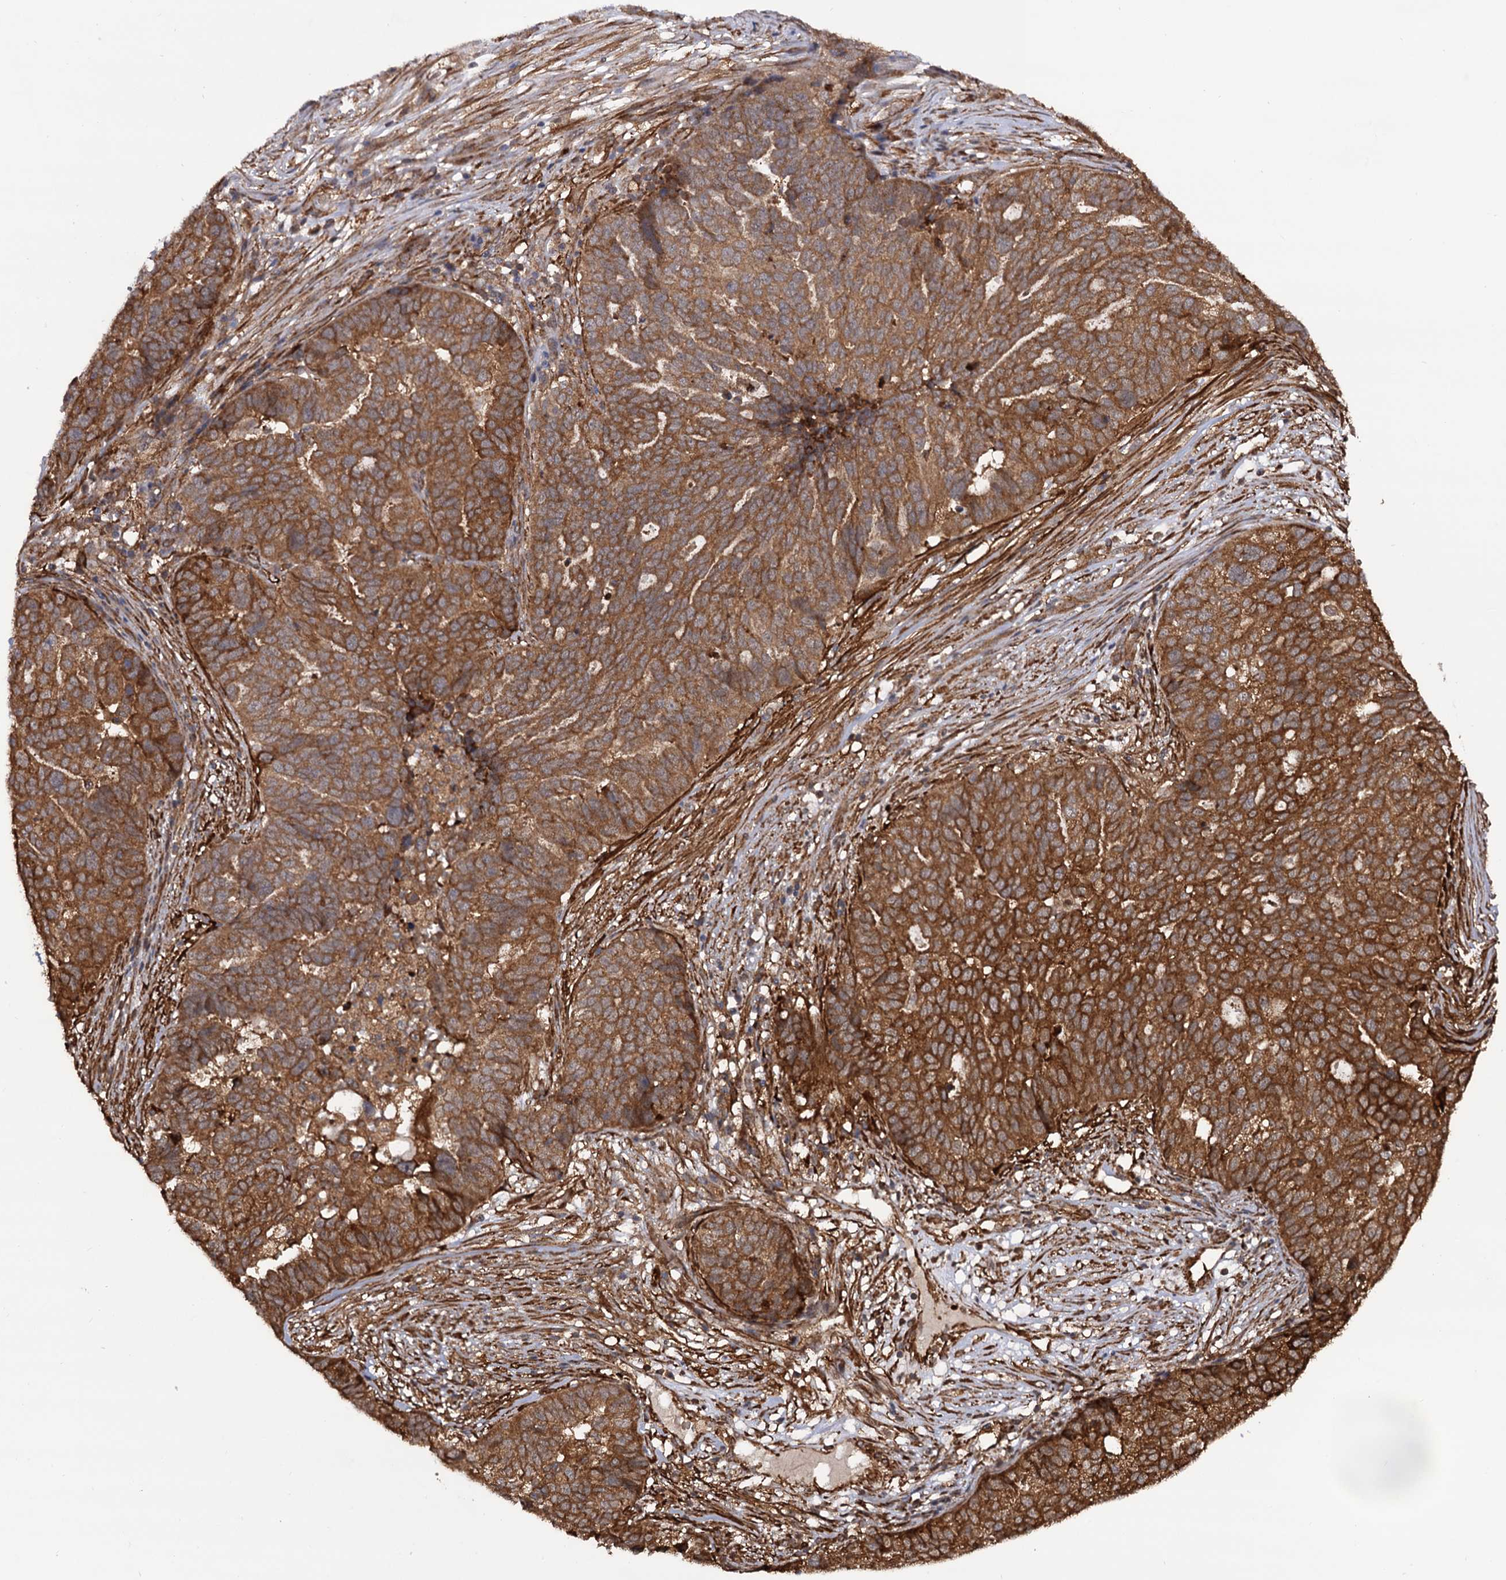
{"staining": {"intensity": "strong", "quantity": ">75%", "location": "cytoplasmic/membranous"}, "tissue": "ovarian cancer", "cell_type": "Tumor cells", "image_type": "cancer", "snomed": [{"axis": "morphology", "description": "Cystadenocarcinoma, serous, NOS"}, {"axis": "topography", "description": "Ovary"}], "caption": "Approximately >75% of tumor cells in human ovarian serous cystadenocarcinoma reveal strong cytoplasmic/membranous protein positivity as visualized by brown immunohistochemical staining.", "gene": "ATP8B4", "patient": {"sex": "female", "age": 59}}